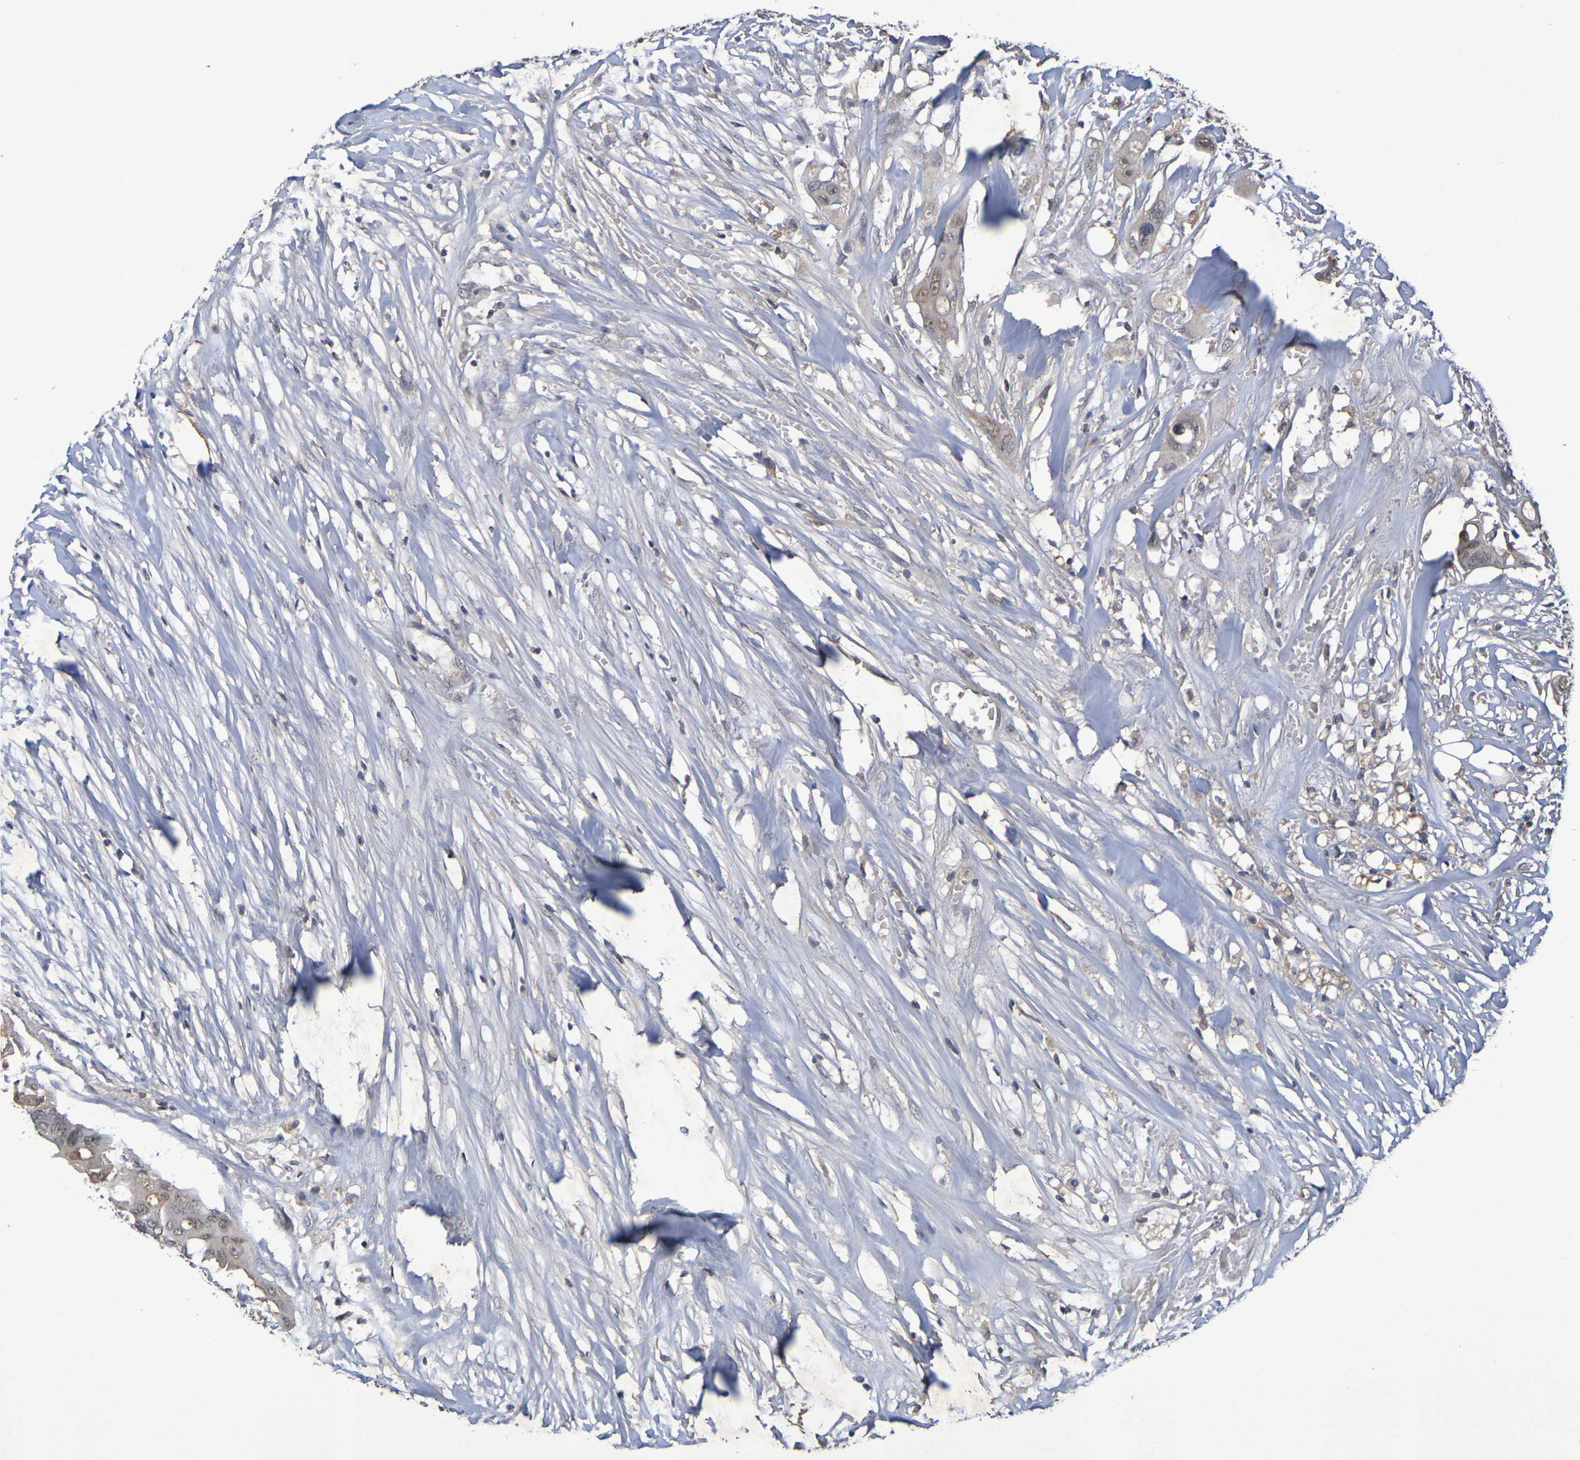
{"staining": {"intensity": "moderate", "quantity": ">75%", "location": "cytoplasmic/membranous,nuclear"}, "tissue": "colorectal cancer", "cell_type": "Tumor cells", "image_type": "cancer", "snomed": [{"axis": "morphology", "description": "Adenocarcinoma, NOS"}, {"axis": "topography", "description": "Colon"}], "caption": "Colorectal adenocarcinoma was stained to show a protein in brown. There is medium levels of moderate cytoplasmic/membranous and nuclear positivity in about >75% of tumor cells.", "gene": "TERF2", "patient": {"sex": "female", "age": 57}}